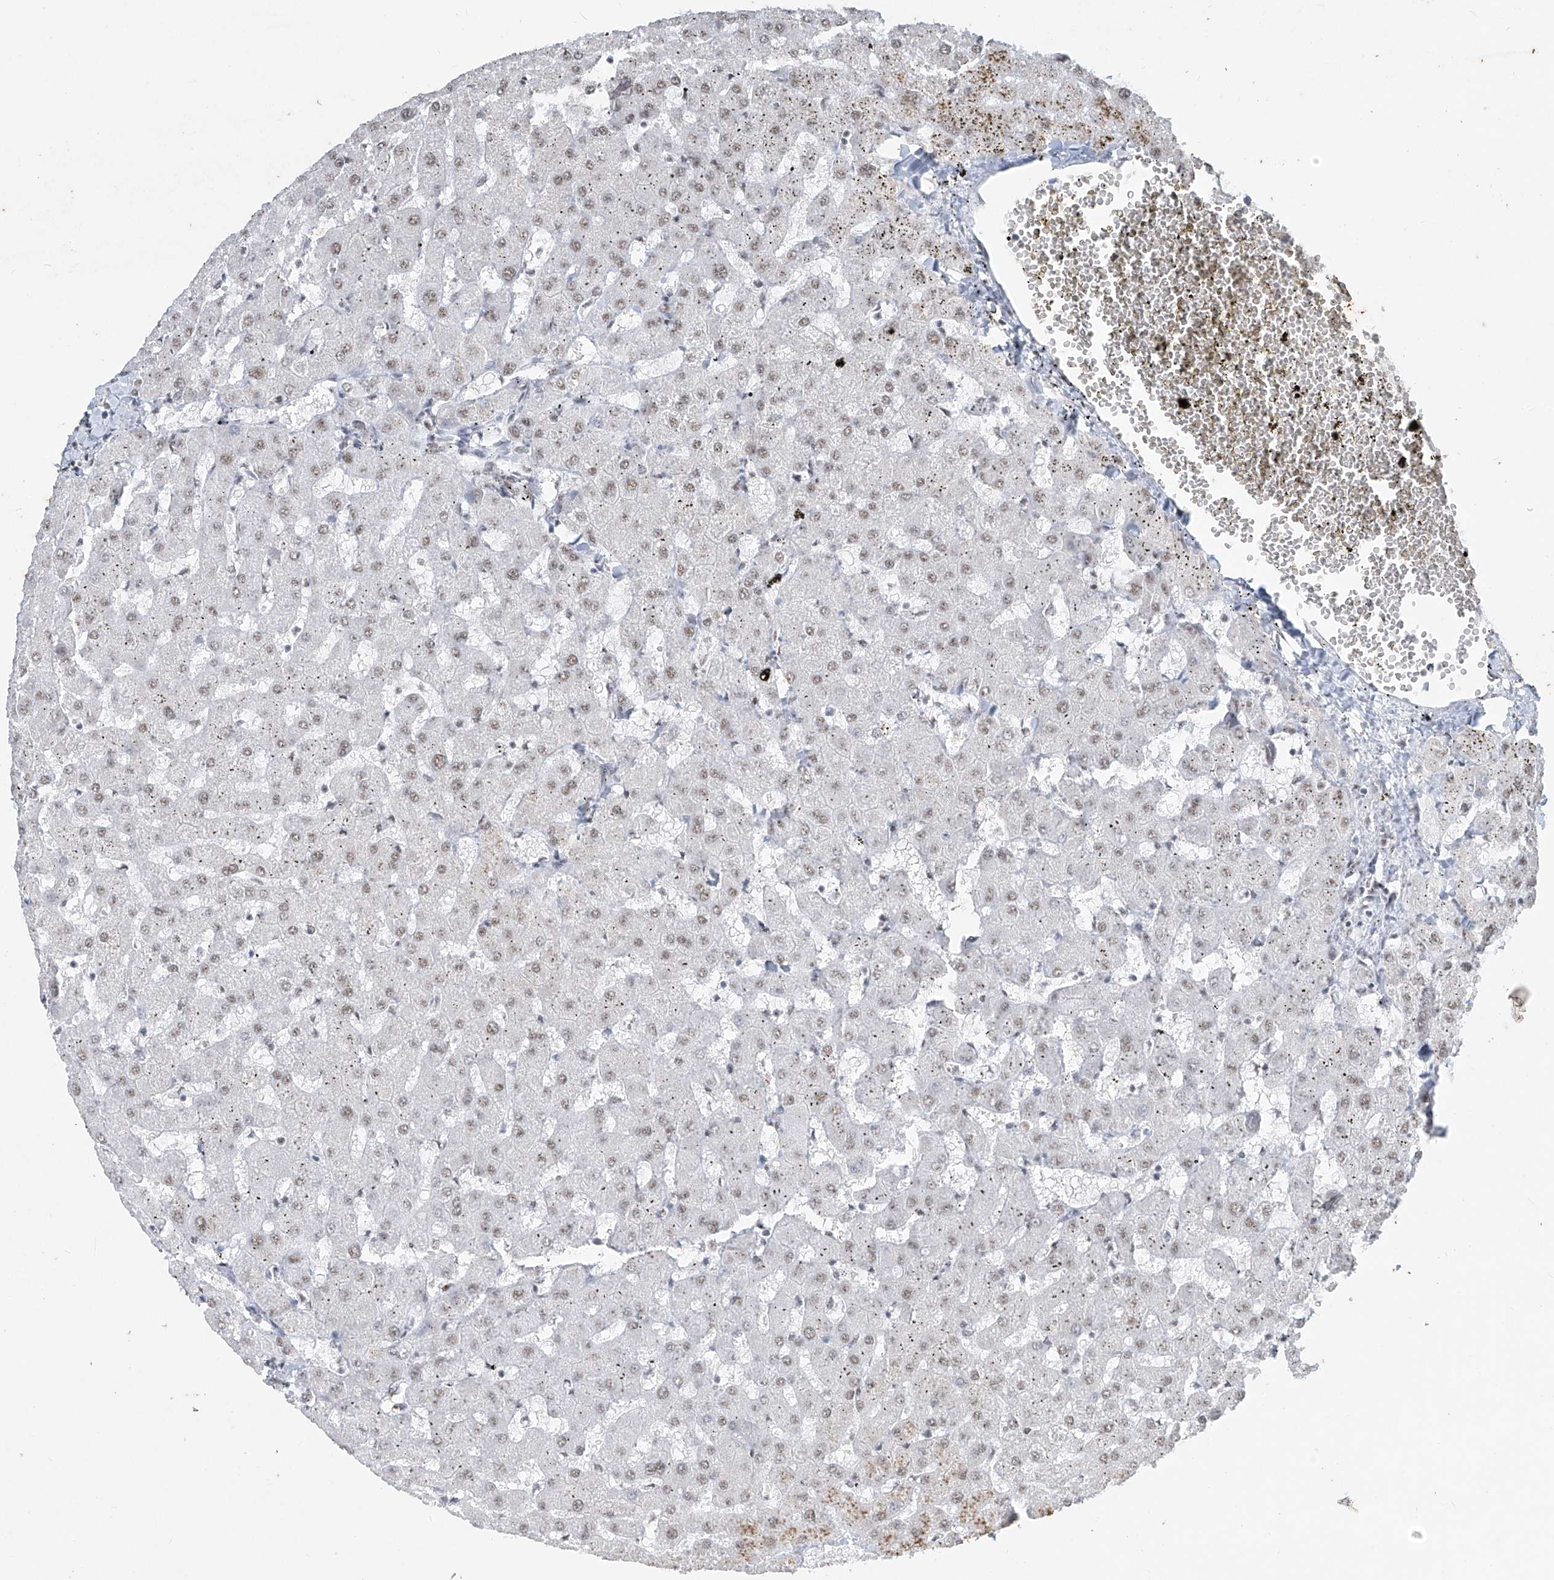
{"staining": {"intensity": "negative", "quantity": "none", "location": "none"}, "tissue": "liver", "cell_type": "Cholangiocytes", "image_type": "normal", "snomed": [{"axis": "morphology", "description": "Normal tissue, NOS"}, {"axis": "topography", "description": "Liver"}], "caption": "Immunohistochemistry photomicrograph of normal liver: human liver stained with DAB (3,3'-diaminobenzidine) exhibits no significant protein positivity in cholangiocytes.", "gene": "TFEC", "patient": {"sex": "female", "age": 63}}